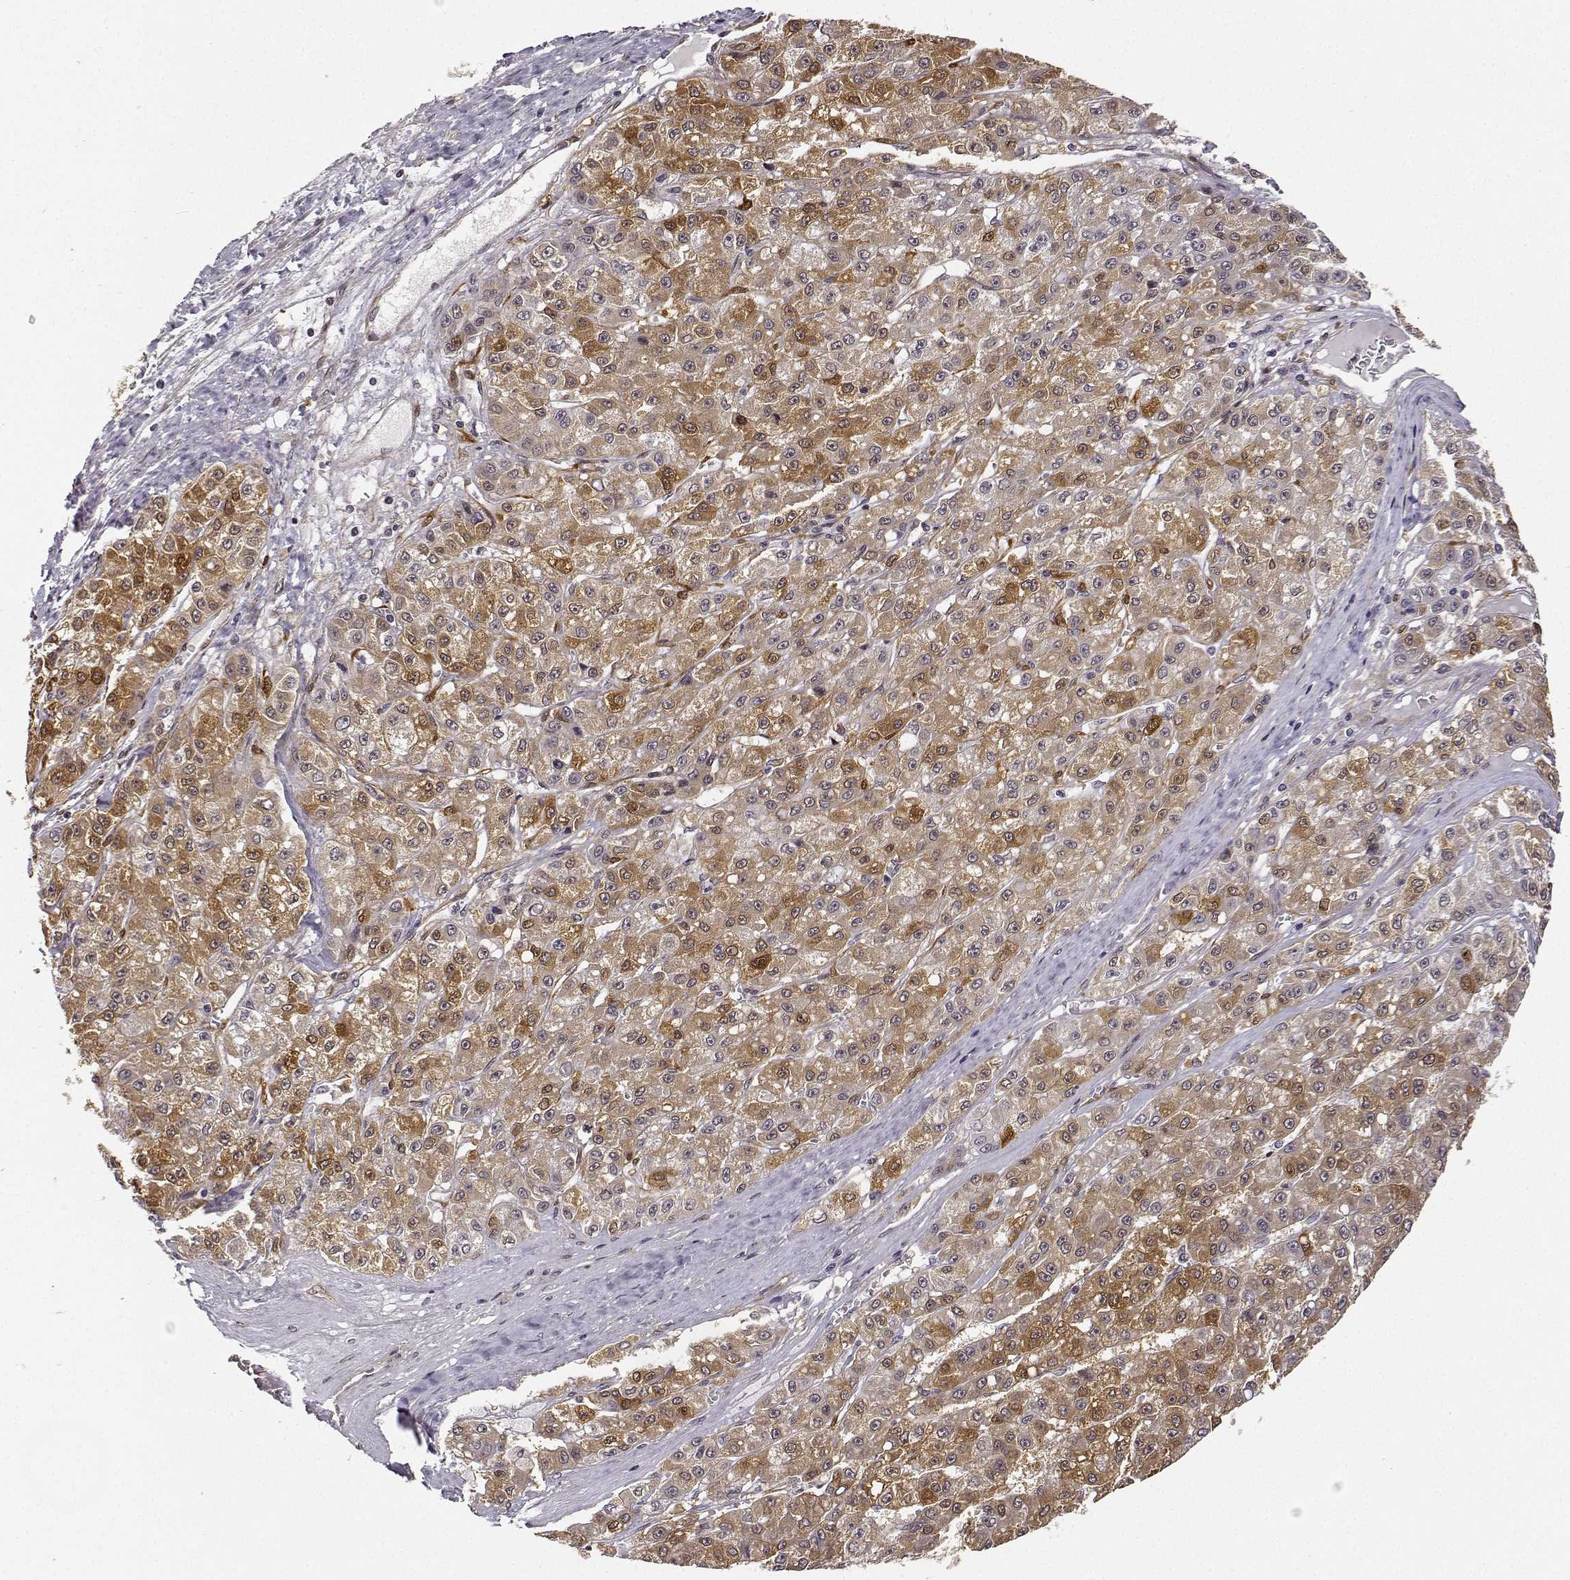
{"staining": {"intensity": "moderate", "quantity": ">75%", "location": "cytoplasmic/membranous"}, "tissue": "liver cancer", "cell_type": "Tumor cells", "image_type": "cancer", "snomed": [{"axis": "morphology", "description": "Carcinoma, Hepatocellular, NOS"}, {"axis": "topography", "description": "Liver"}], "caption": "DAB (3,3'-diaminobenzidine) immunohistochemical staining of human liver hepatocellular carcinoma shows moderate cytoplasmic/membranous protein expression in approximately >75% of tumor cells.", "gene": "PHGDH", "patient": {"sex": "male", "age": 70}}